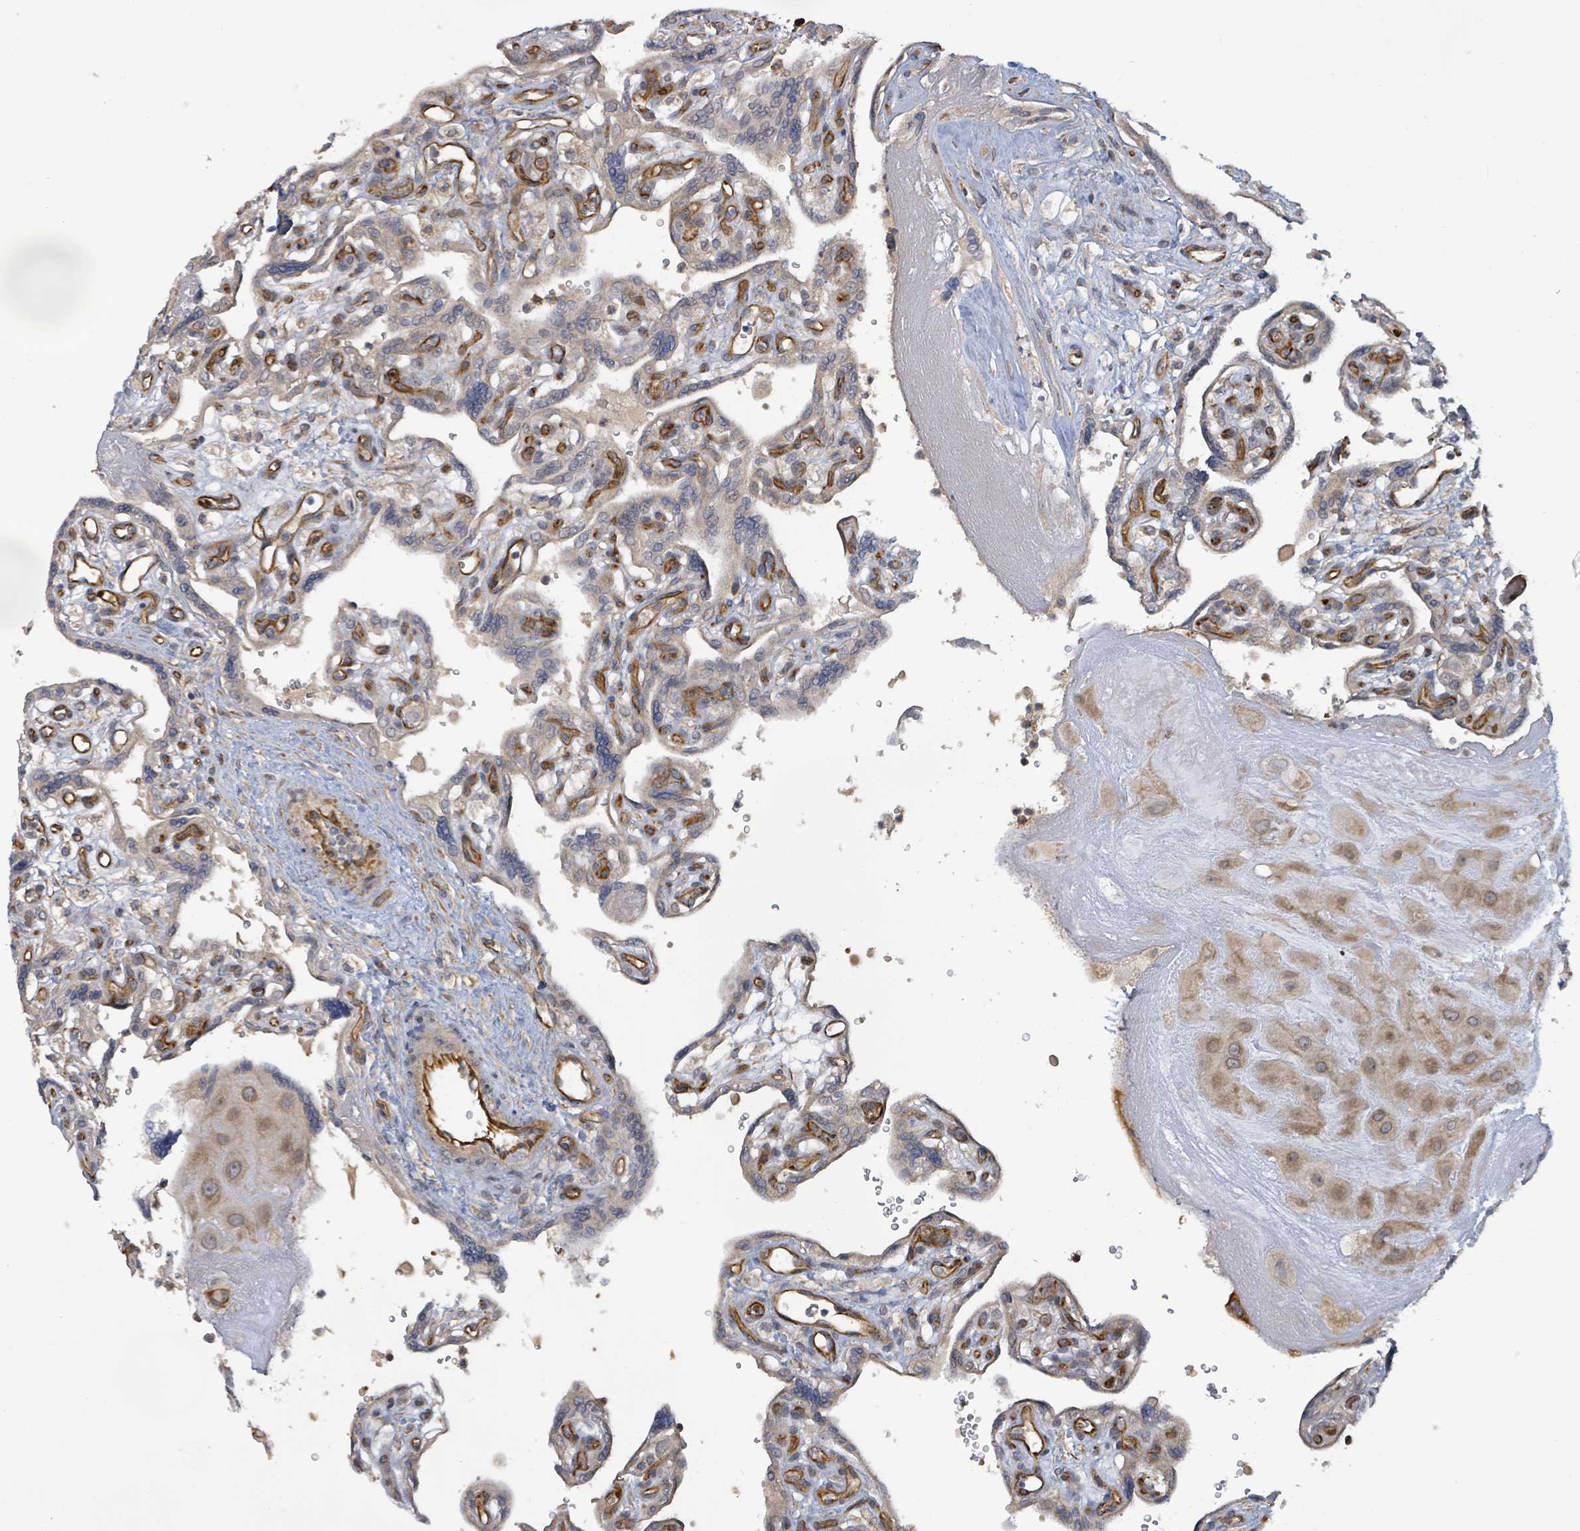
{"staining": {"intensity": "moderate", "quantity": "25%-75%", "location": "cytoplasmic/membranous,nuclear"}, "tissue": "placenta", "cell_type": "Decidual cells", "image_type": "normal", "snomed": [{"axis": "morphology", "description": "Normal tissue, NOS"}, {"axis": "topography", "description": "Placenta"}], "caption": "Immunohistochemistry (IHC) image of benign human placenta stained for a protein (brown), which exhibits medium levels of moderate cytoplasmic/membranous,nuclear positivity in about 25%-75% of decidual cells.", "gene": "KBTBD11", "patient": {"sex": "female", "age": 39}}